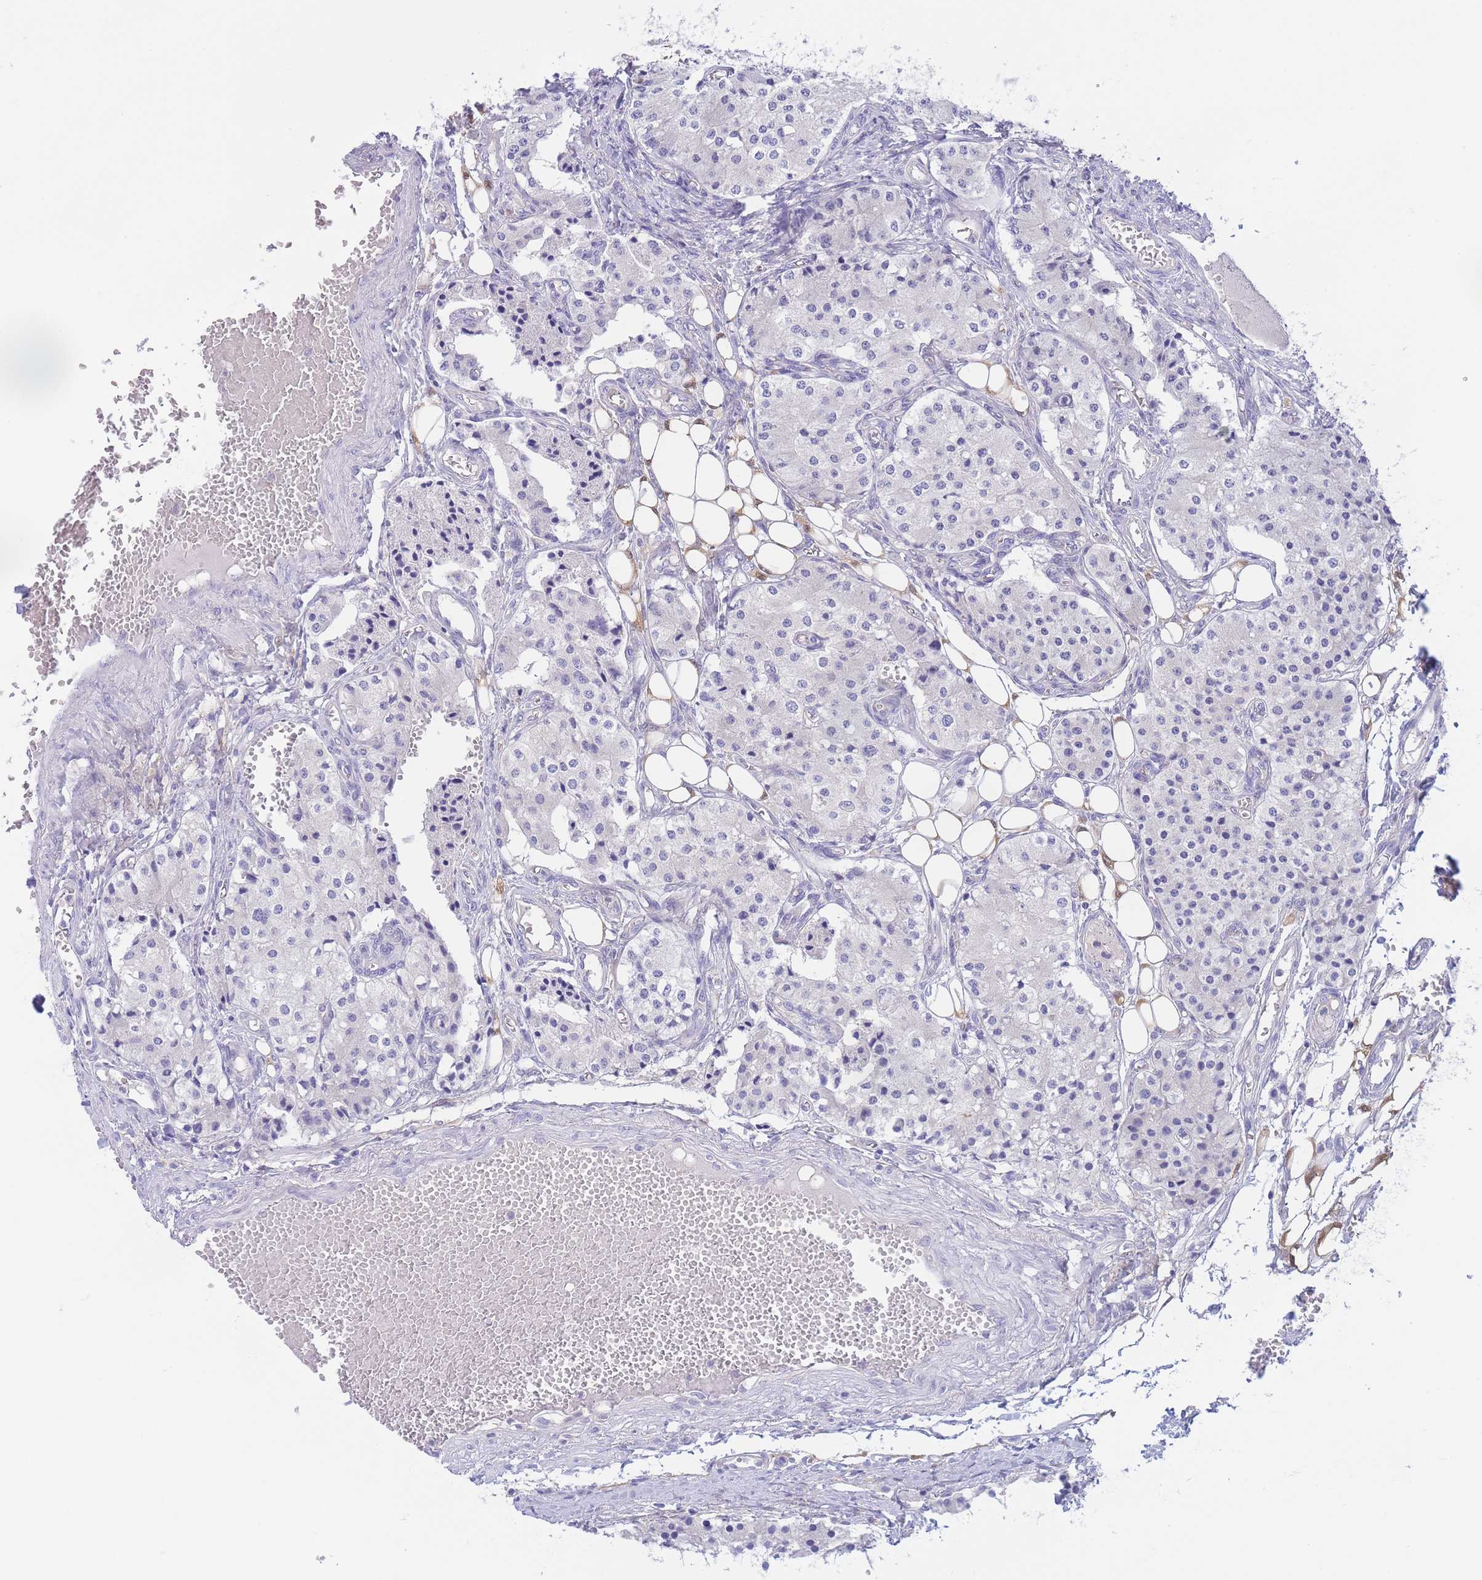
{"staining": {"intensity": "negative", "quantity": "none", "location": "none"}, "tissue": "carcinoid", "cell_type": "Tumor cells", "image_type": "cancer", "snomed": [{"axis": "morphology", "description": "Carcinoid, malignant, NOS"}, {"axis": "topography", "description": "Colon"}], "caption": "IHC histopathology image of human carcinoid stained for a protein (brown), which displays no positivity in tumor cells.", "gene": "PCDHB3", "patient": {"sex": "female", "age": 52}}